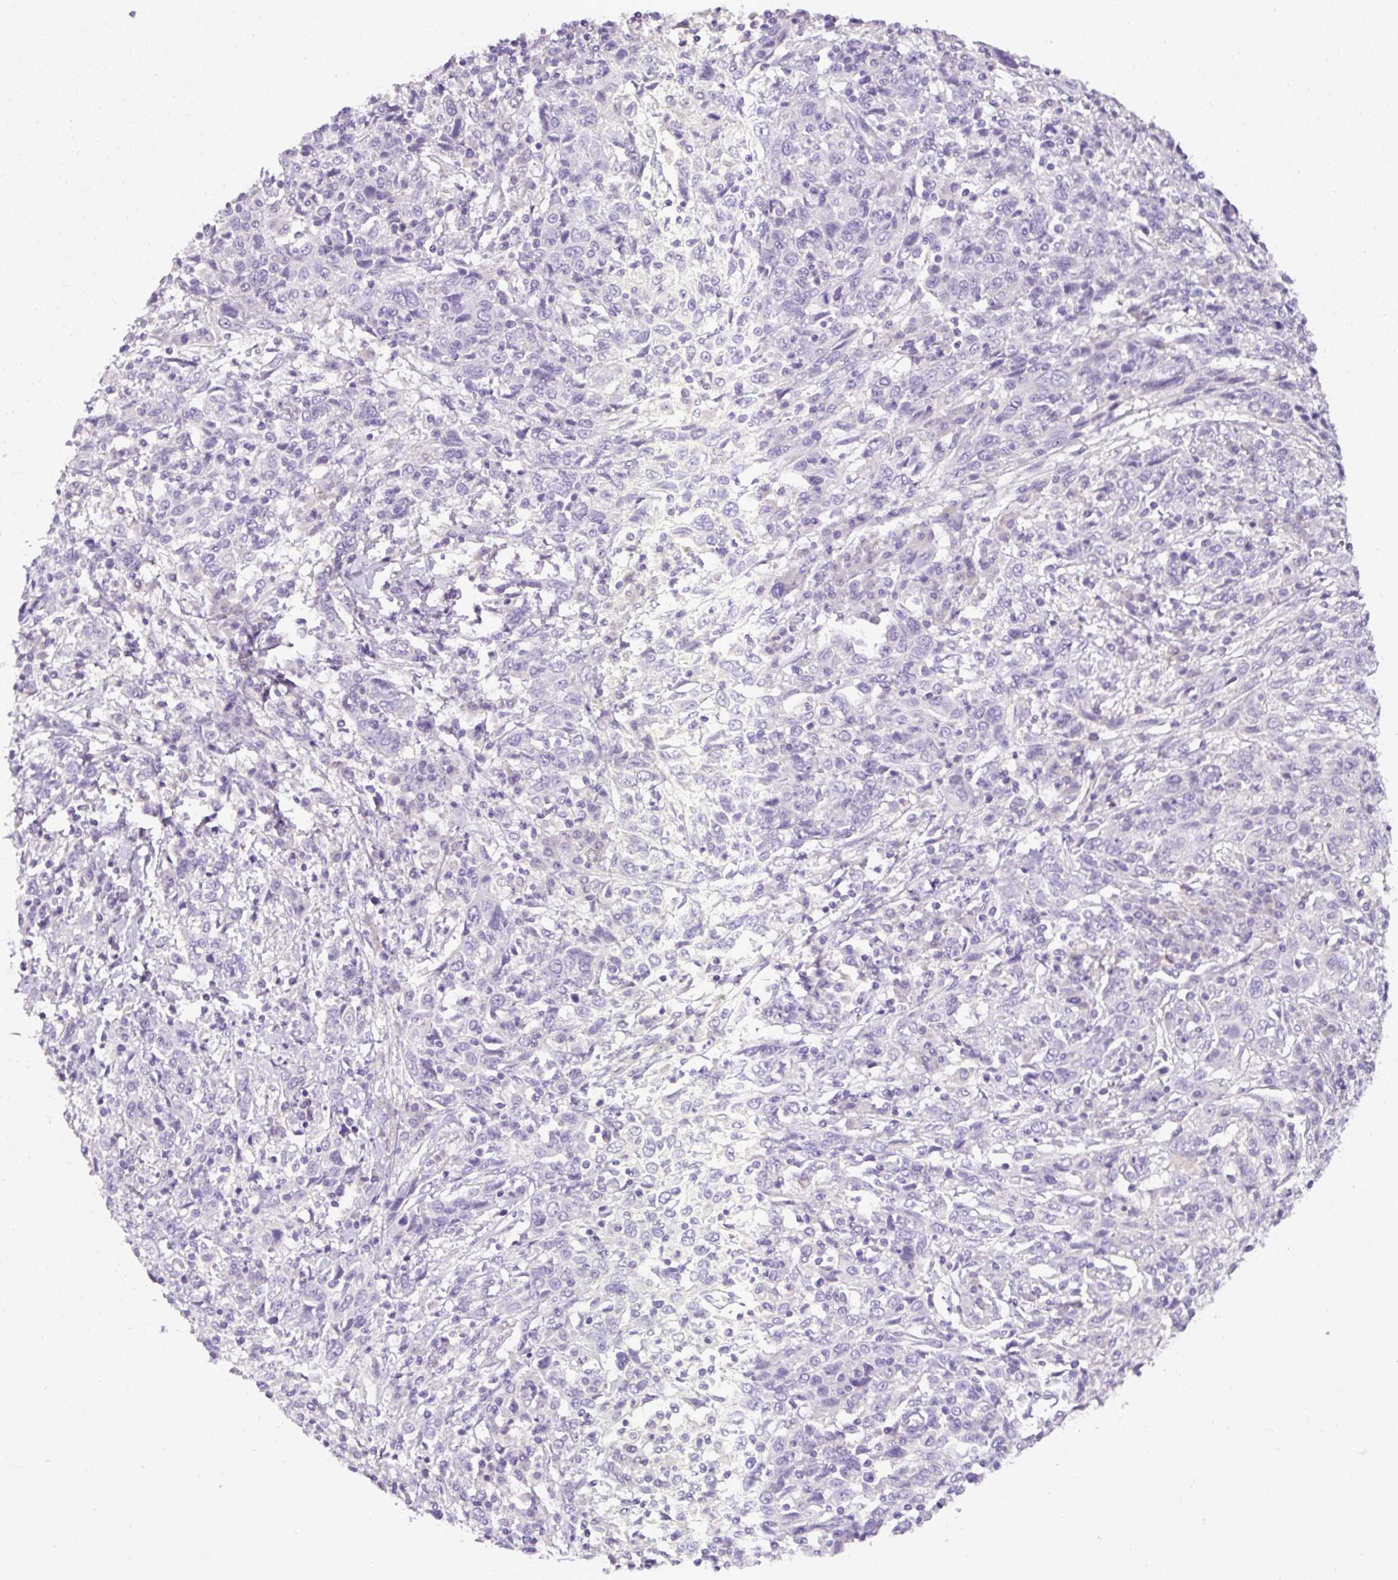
{"staining": {"intensity": "negative", "quantity": "none", "location": "none"}, "tissue": "cervical cancer", "cell_type": "Tumor cells", "image_type": "cancer", "snomed": [{"axis": "morphology", "description": "Squamous cell carcinoma, NOS"}, {"axis": "topography", "description": "Cervix"}], "caption": "The immunohistochemistry (IHC) photomicrograph has no significant expression in tumor cells of cervical cancer (squamous cell carcinoma) tissue.", "gene": "OR14A2", "patient": {"sex": "female", "age": 46}}